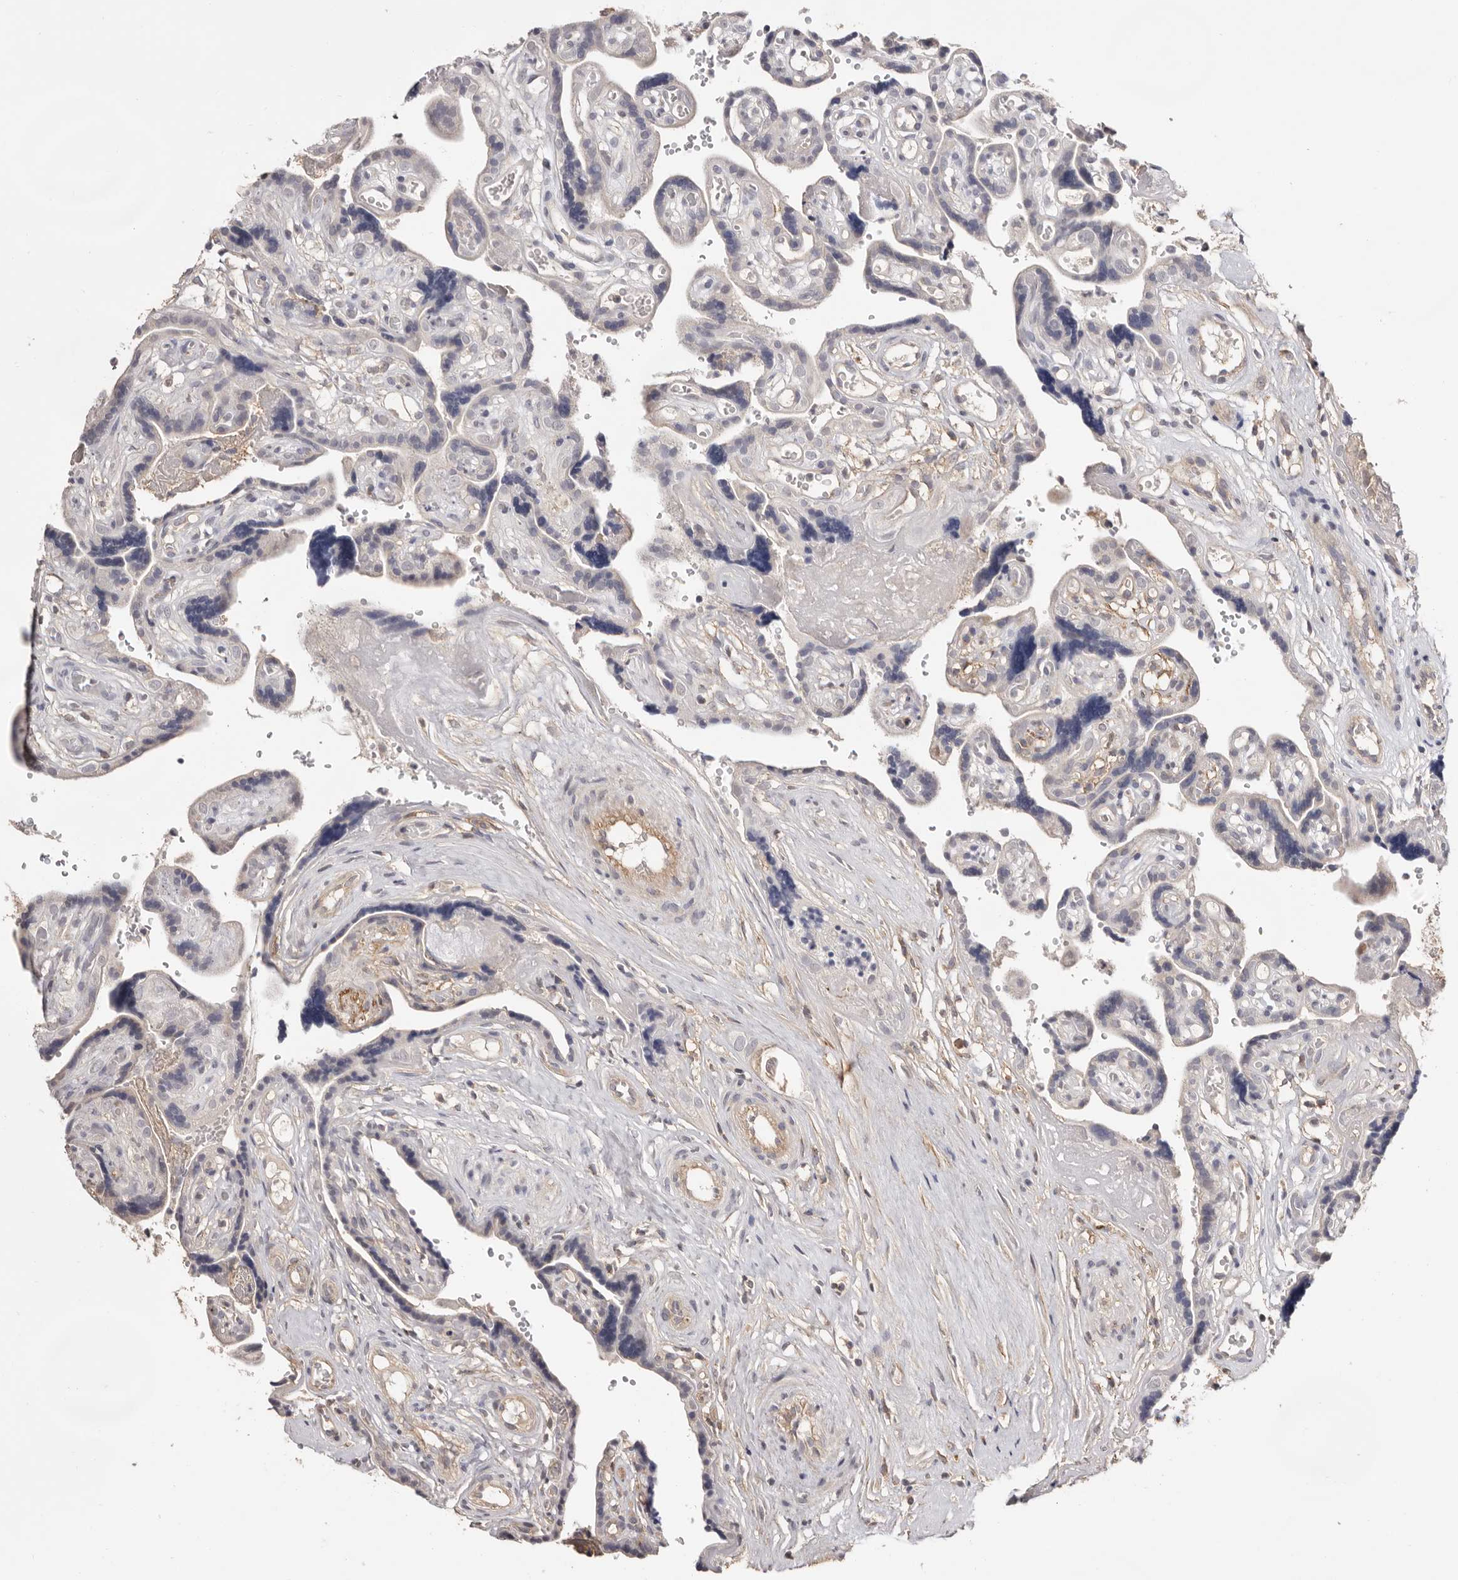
{"staining": {"intensity": "moderate", "quantity": "<25%", "location": "cytoplasmic/membranous"}, "tissue": "placenta", "cell_type": "Decidual cells", "image_type": "normal", "snomed": [{"axis": "morphology", "description": "Normal tissue, NOS"}, {"axis": "topography", "description": "Placenta"}], "caption": "IHC of unremarkable placenta reveals low levels of moderate cytoplasmic/membranous positivity in approximately <25% of decidual cells.", "gene": "MMACHC", "patient": {"sex": "female", "age": 30}}